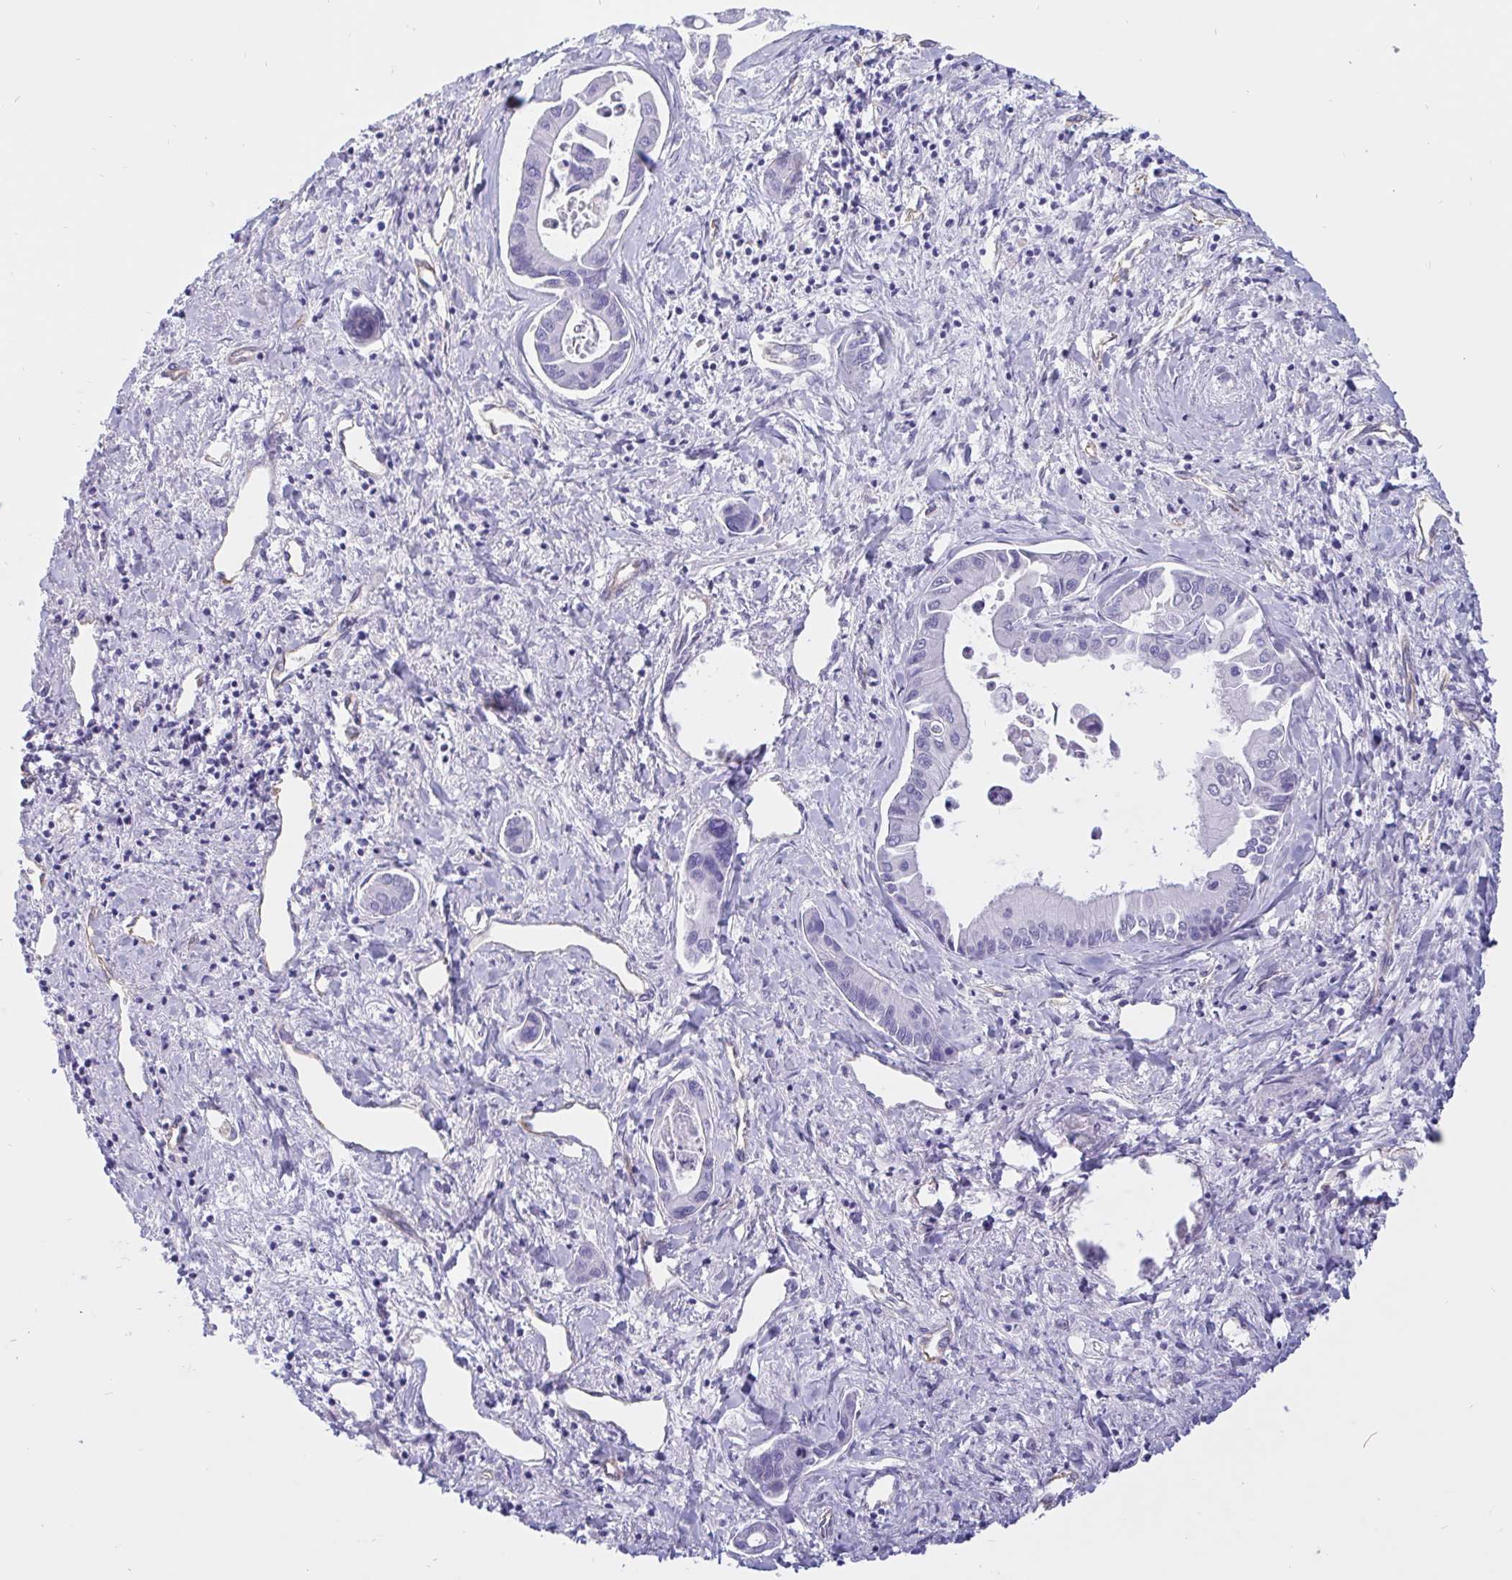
{"staining": {"intensity": "negative", "quantity": "none", "location": "none"}, "tissue": "liver cancer", "cell_type": "Tumor cells", "image_type": "cancer", "snomed": [{"axis": "morphology", "description": "Cholangiocarcinoma"}, {"axis": "topography", "description": "Liver"}], "caption": "Immunohistochemistry (IHC) image of neoplastic tissue: liver cholangiocarcinoma stained with DAB demonstrates no significant protein positivity in tumor cells.", "gene": "LIMCH1", "patient": {"sex": "male", "age": 66}}